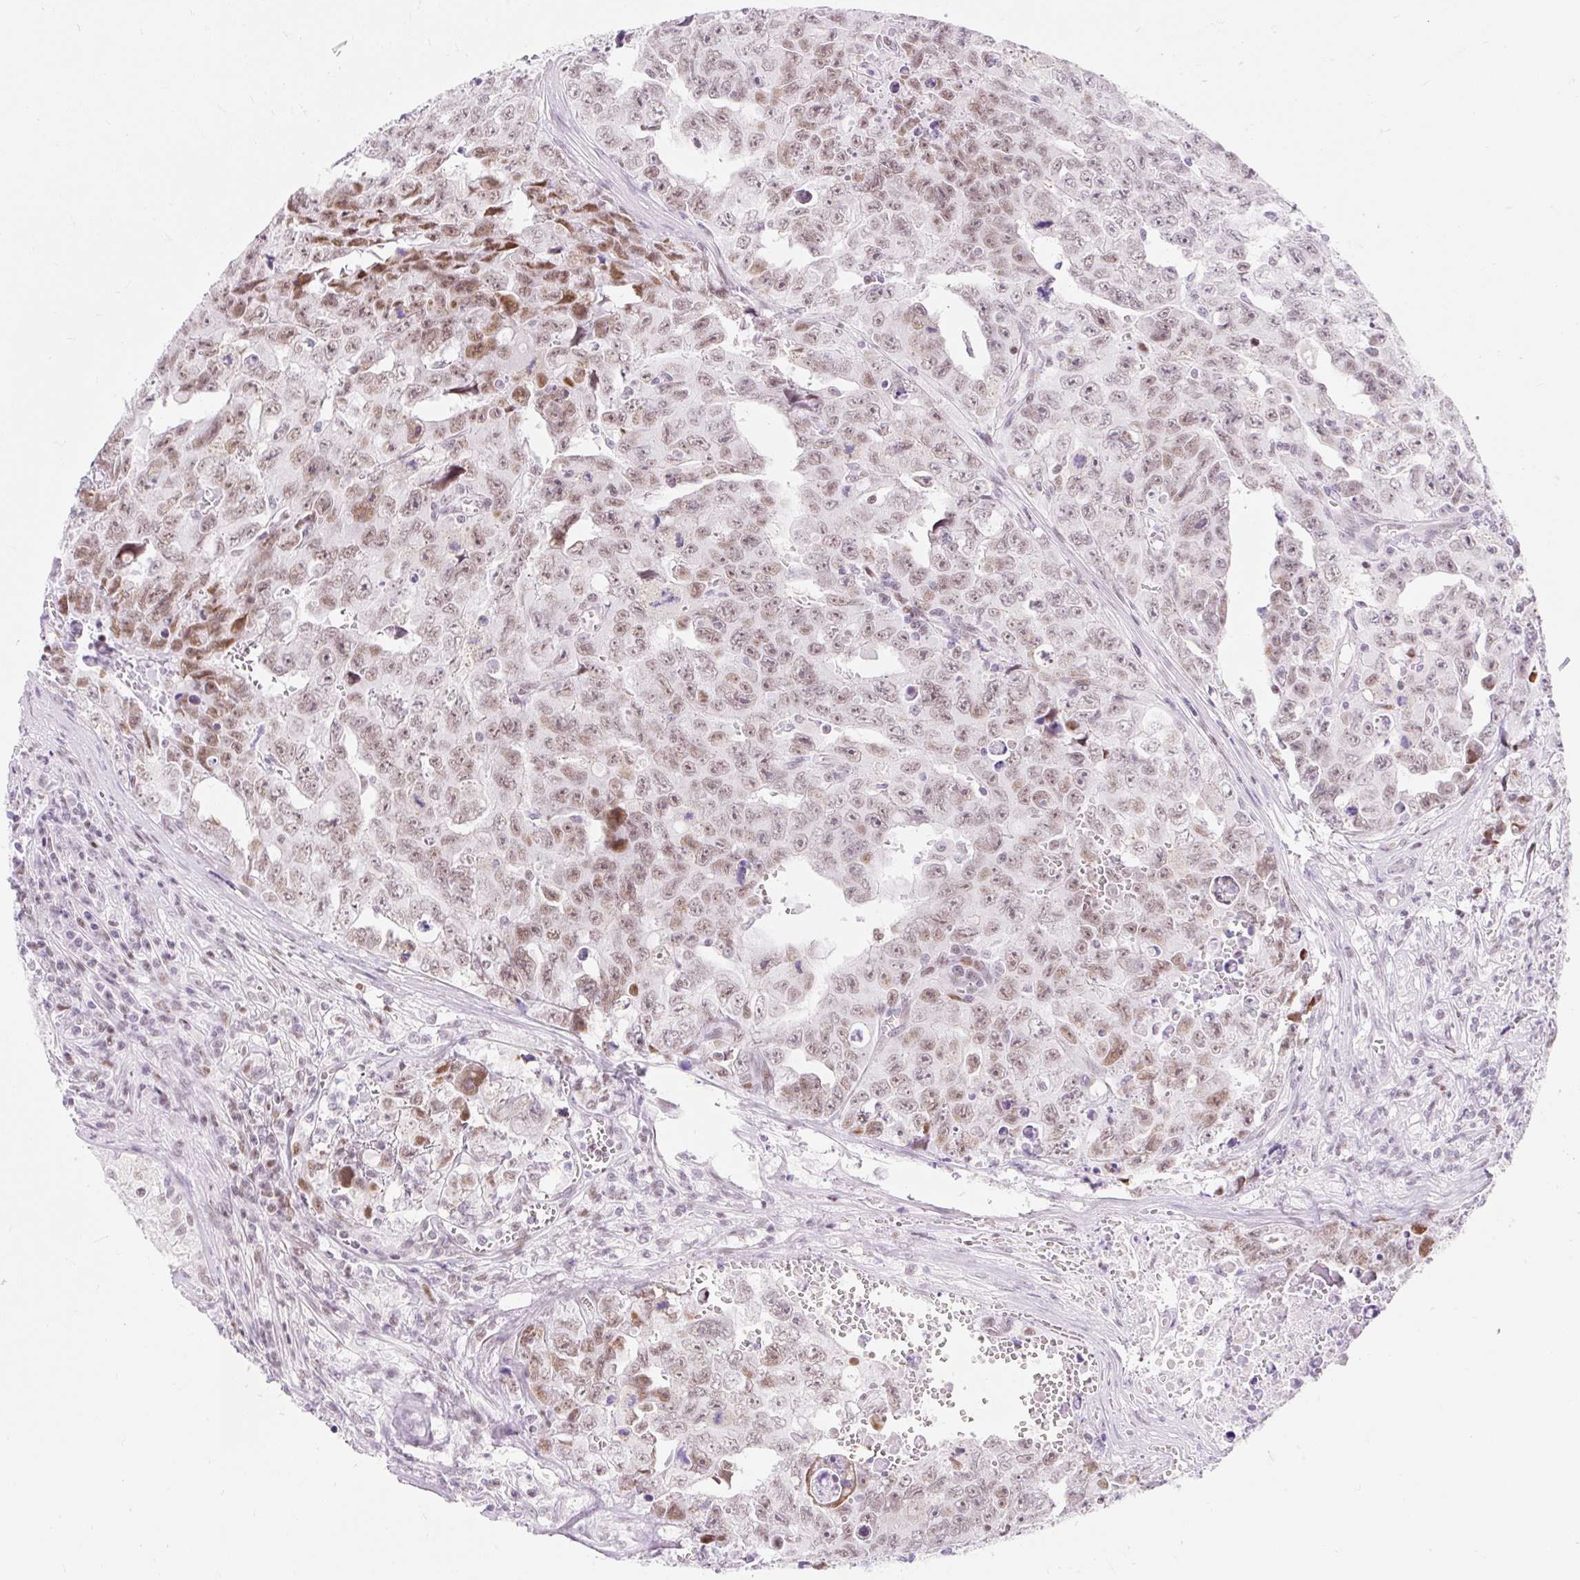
{"staining": {"intensity": "moderate", "quantity": ">75%", "location": "nuclear"}, "tissue": "testis cancer", "cell_type": "Tumor cells", "image_type": "cancer", "snomed": [{"axis": "morphology", "description": "Carcinoma, Embryonal, NOS"}, {"axis": "topography", "description": "Testis"}], "caption": "Human embryonal carcinoma (testis) stained with a brown dye demonstrates moderate nuclear positive positivity in about >75% of tumor cells.", "gene": "H2BW1", "patient": {"sex": "male", "age": 24}}